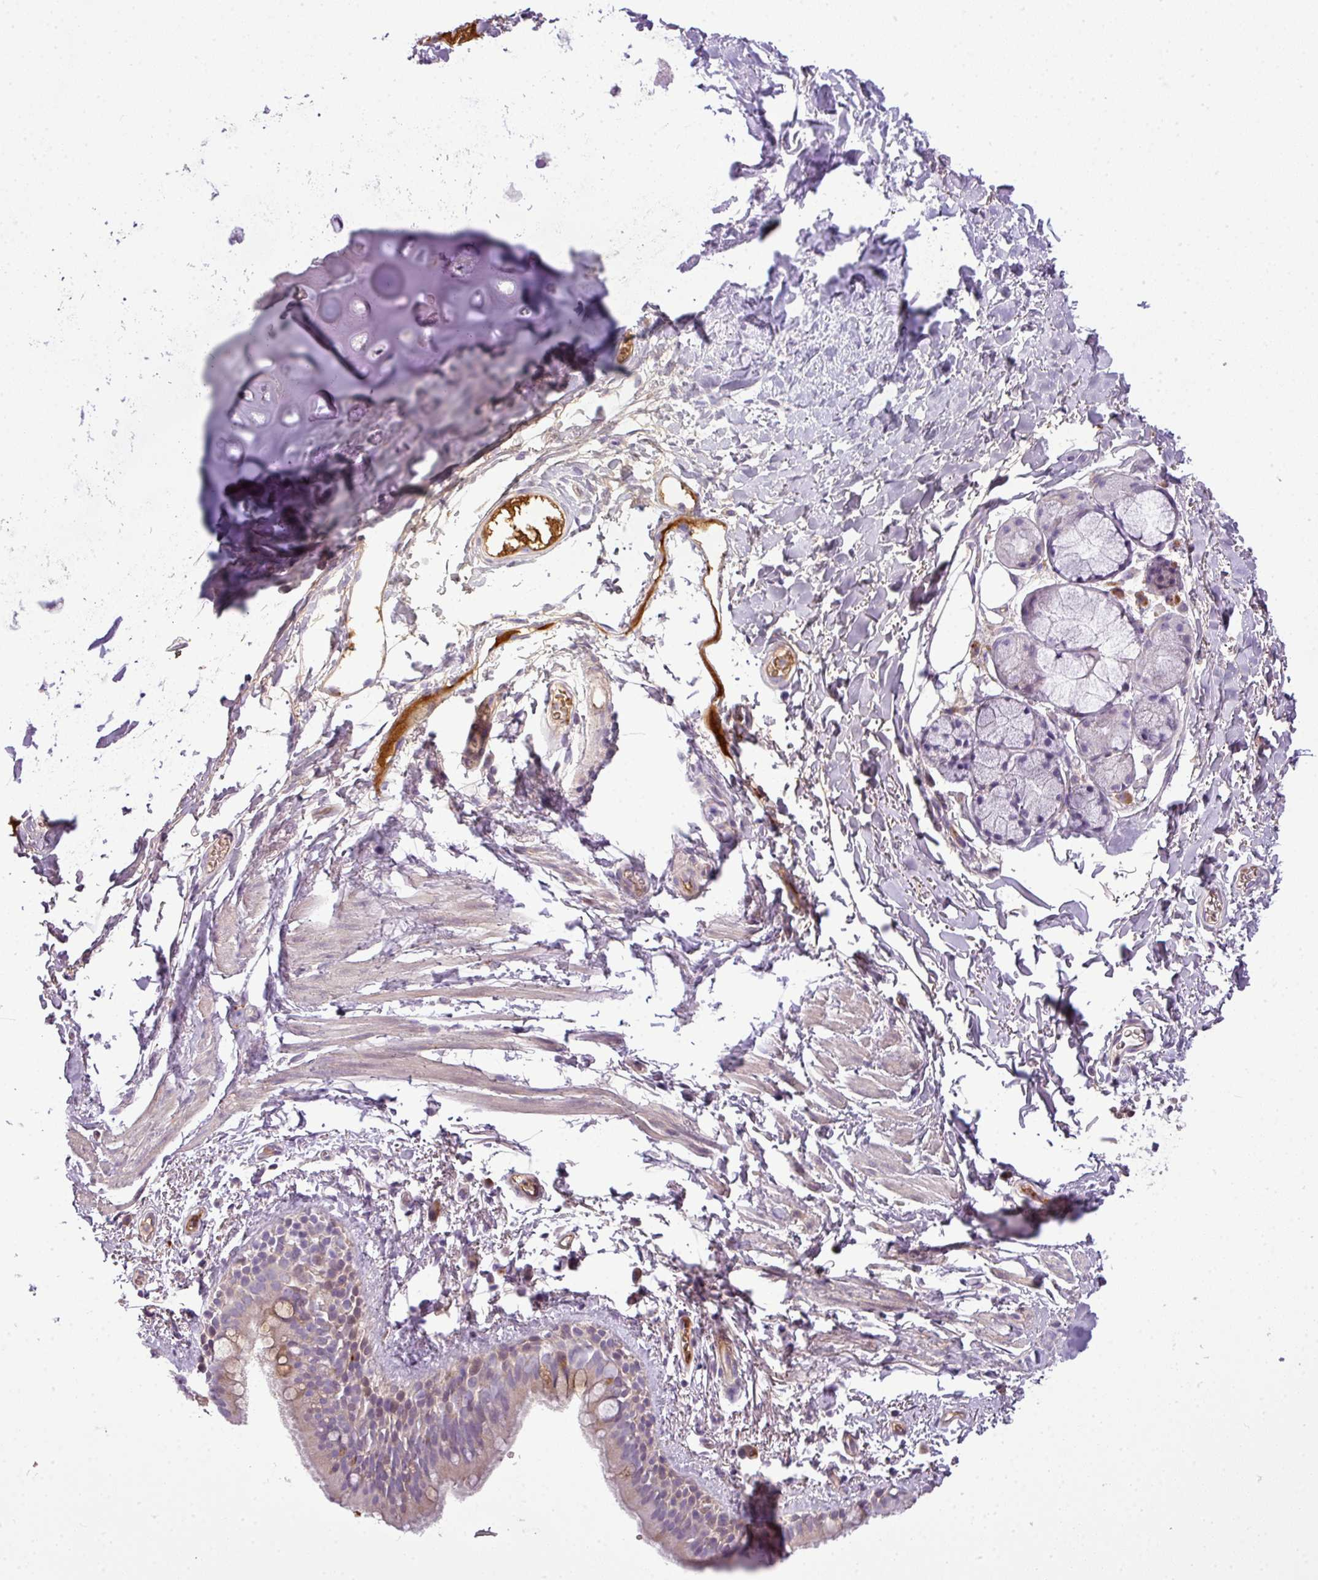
{"staining": {"intensity": "weak", "quantity": "<25%", "location": "cytoplasmic/membranous,nuclear"}, "tissue": "bronchus", "cell_type": "Respiratory epithelial cells", "image_type": "normal", "snomed": [{"axis": "morphology", "description": "Normal tissue, NOS"}, {"axis": "morphology", "description": "Squamous cell carcinoma, NOS"}, {"axis": "topography", "description": "Bronchus"}, {"axis": "topography", "description": "Lung"}], "caption": "Bronchus stained for a protein using IHC exhibits no expression respiratory epithelial cells.", "gene": "C4A", "patient": {"sex": "female", "age": 70}}